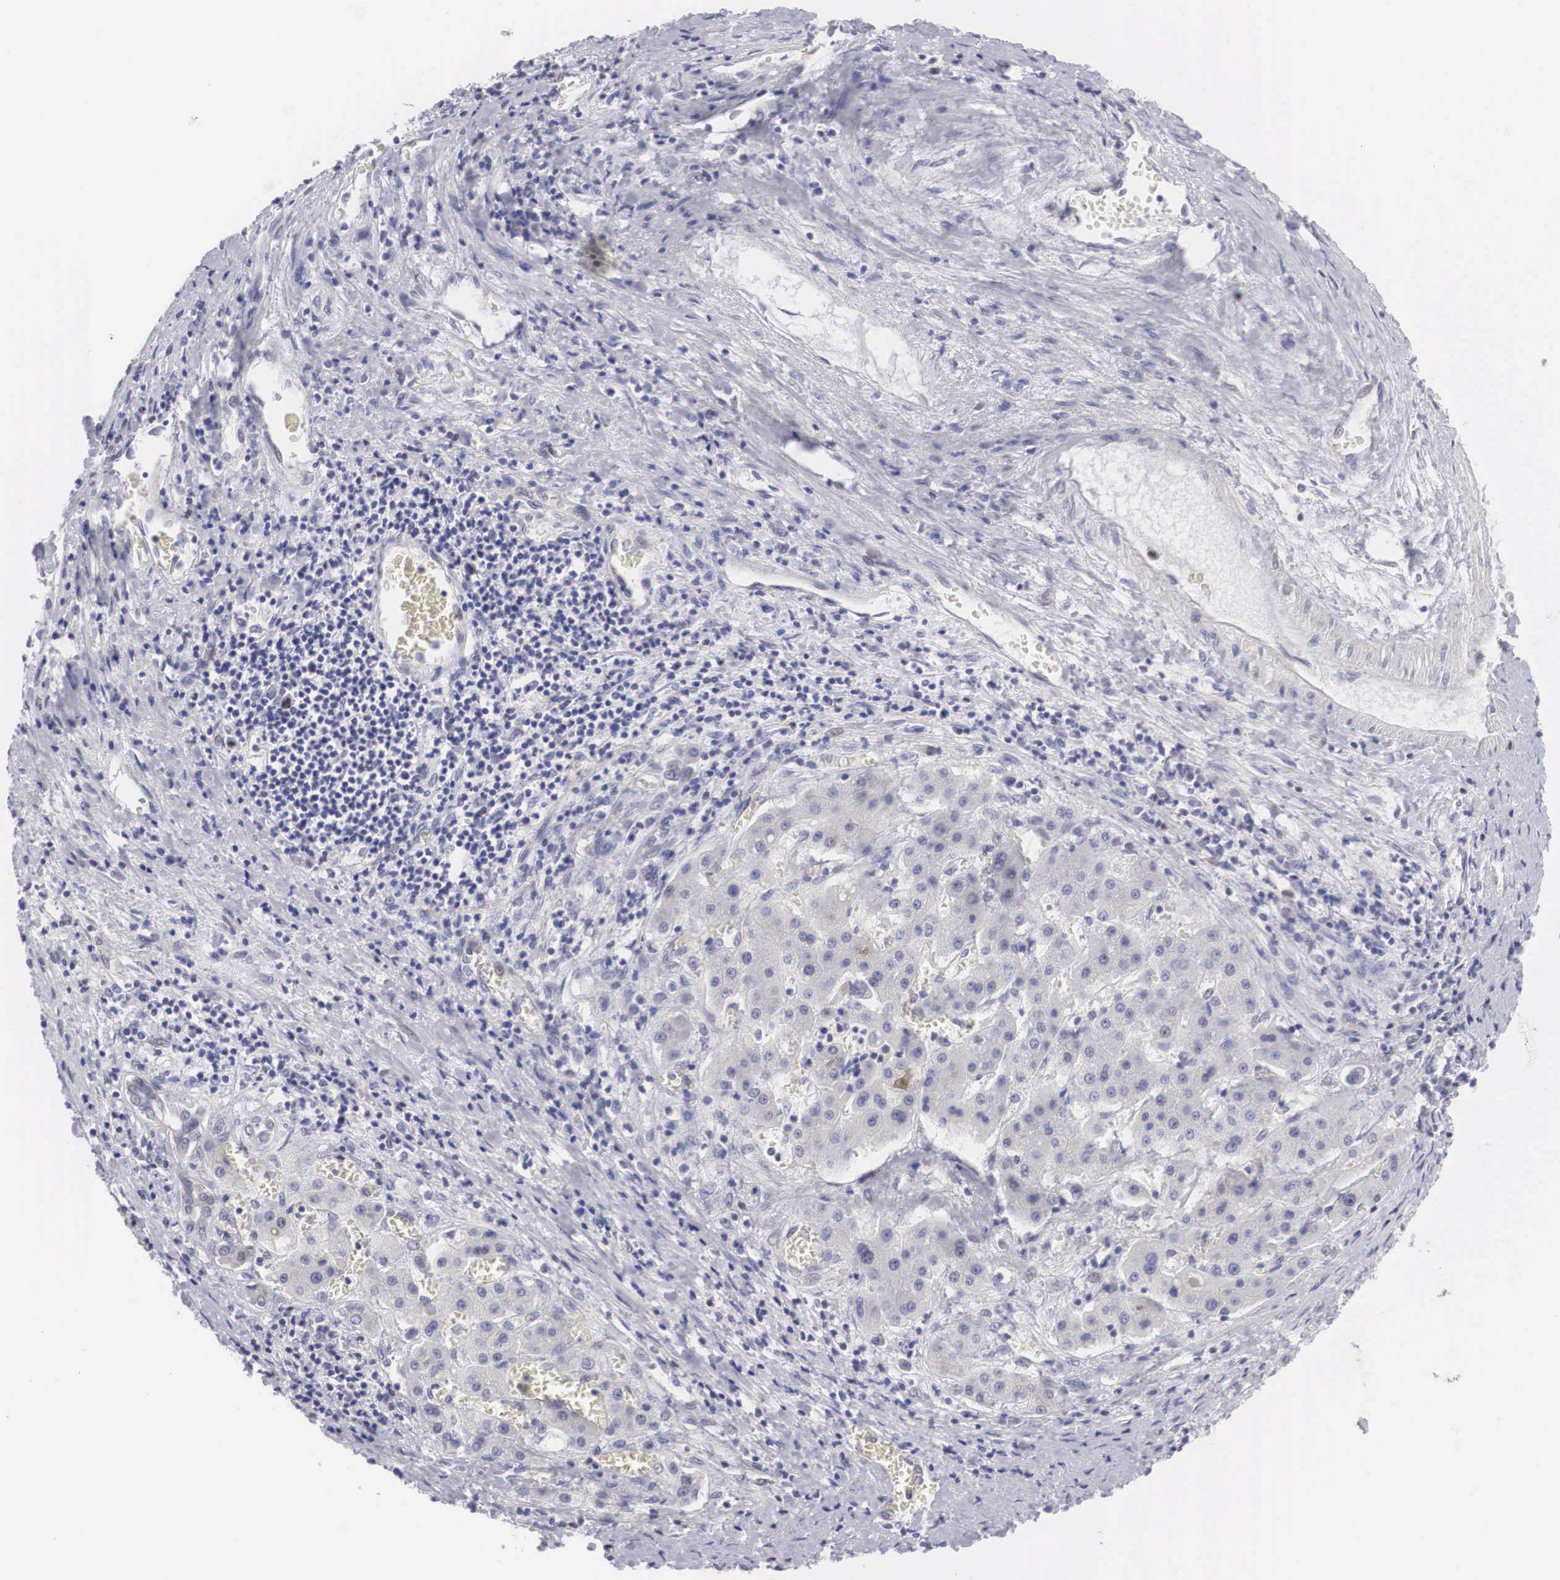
{"staining": {"intensity": "negative", "quantity": "none", "location": "none"}, "tissue": "liver cancer", "cell_type": "Tumor cells", "image_type": "cancer", "snomed": [{"axis": "morphology", "description": "Carcinoma, Hepatocellular, NOS"}, {"axis": "topography", "description": "Liver"}], "caption": "Micrograph shows no protein expression in tumor cells of liver cancer (hepatocellular carcinoma) tissue.", "gene": "MAST4", "patient": {"sex": "male", "age": 24}}